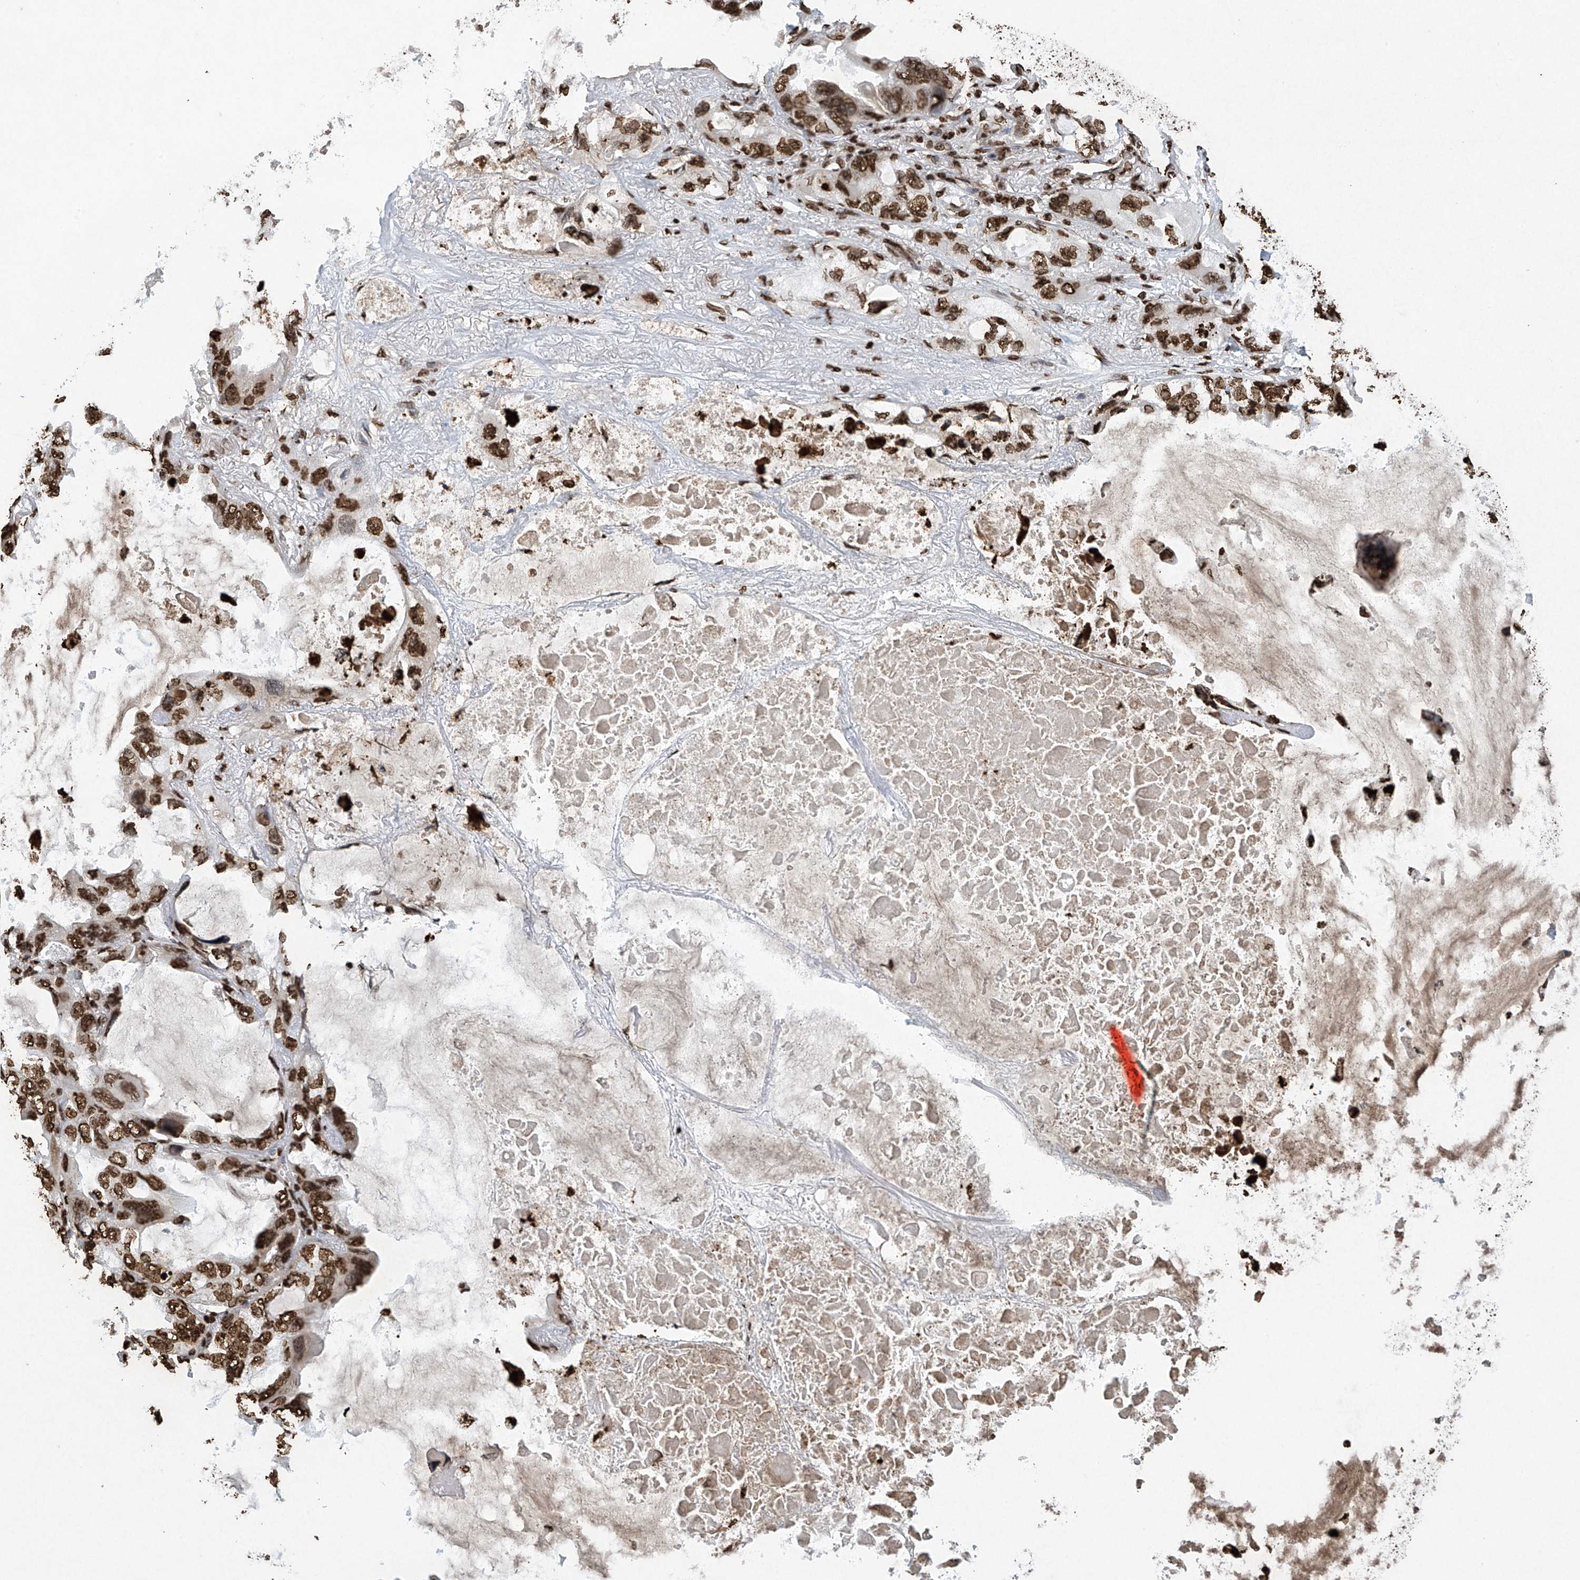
{"staining": {"intensity": "strong", "quantity": ">75%", "location": "nuclear"}, "tissue": "lung cancer", "cell_type": "Tumor cells", "image_type": "cancer", "snomed": [{"axis": "morphology", "description": "Squamous cell carcinoma, NOS"}, {"axis": "topography", "description": "Lung"}], "caption": "Lung cancer stained with immunohistochemistry (IHC) reveals strong nuclear staining in approximately >75% of tumor cells.", "gene": "H3-3A", "patient": {"sex": "female", "age": 73}}